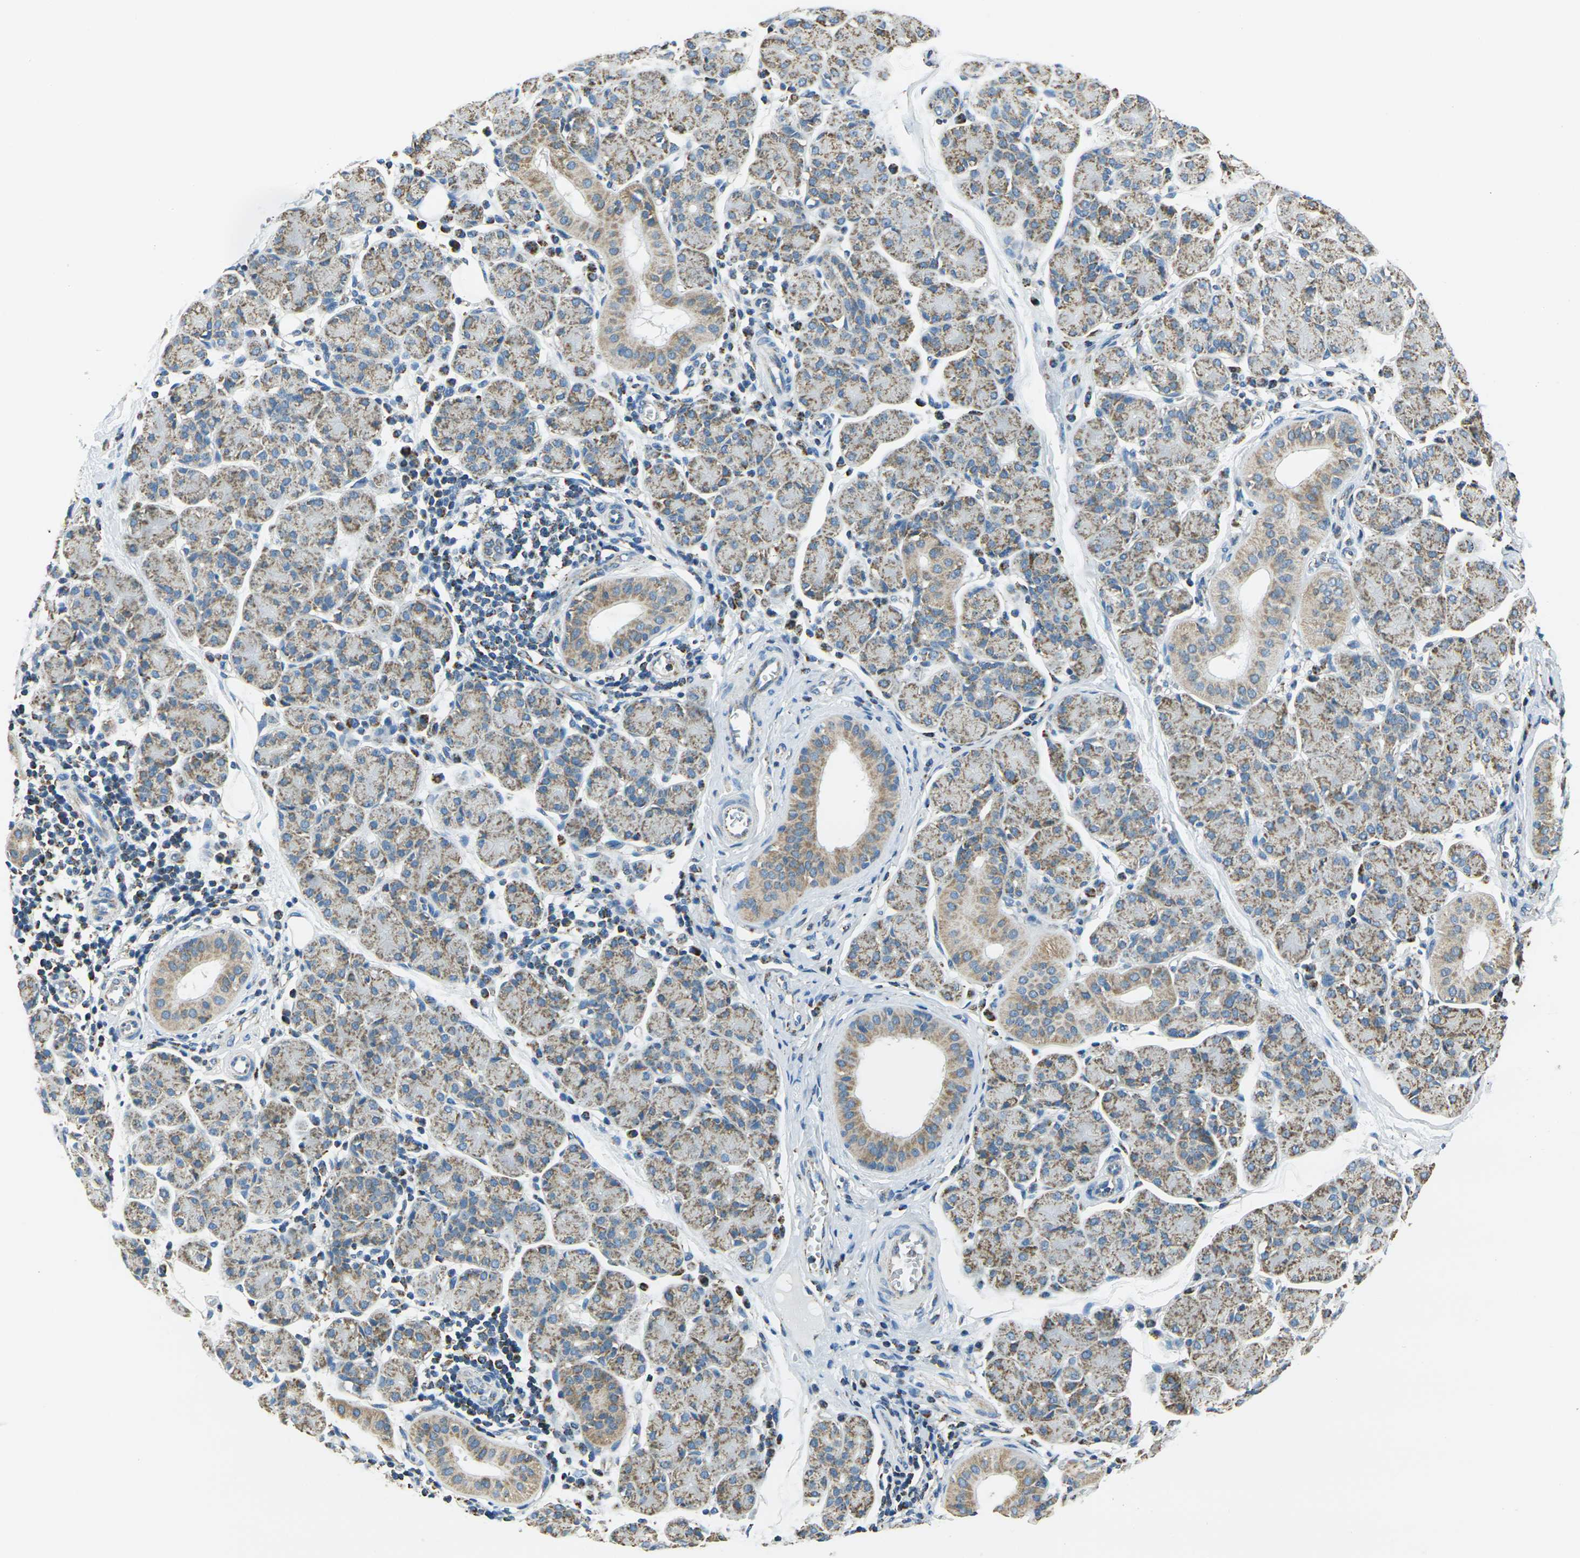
{"staining": {"intensity": "moderate", "quantity": "25%-75%", "location": "cytoplasmic/membranous"}, "tissue": "salivary gland", "cell_type": "Glandular cells", "image_type": "normal", "snomed": [{"axis": "morphology", "description": "Normal tissue, NOS"}, {"axis": "morphology", "description": "Inflammation, NOS"}, {"axis": "topography", "description": "Lymph node"}, {"axis": "topography", "description": "Salivary gland"}], "caption": "Human salivary gland stained with a brown dye demonstrates moderate cytoplasmic/membranous positive positivity in approximately 25%-75% of glandular cells.", "gene": "IRF3", "patient": {"sex": "male", "age": 3}}